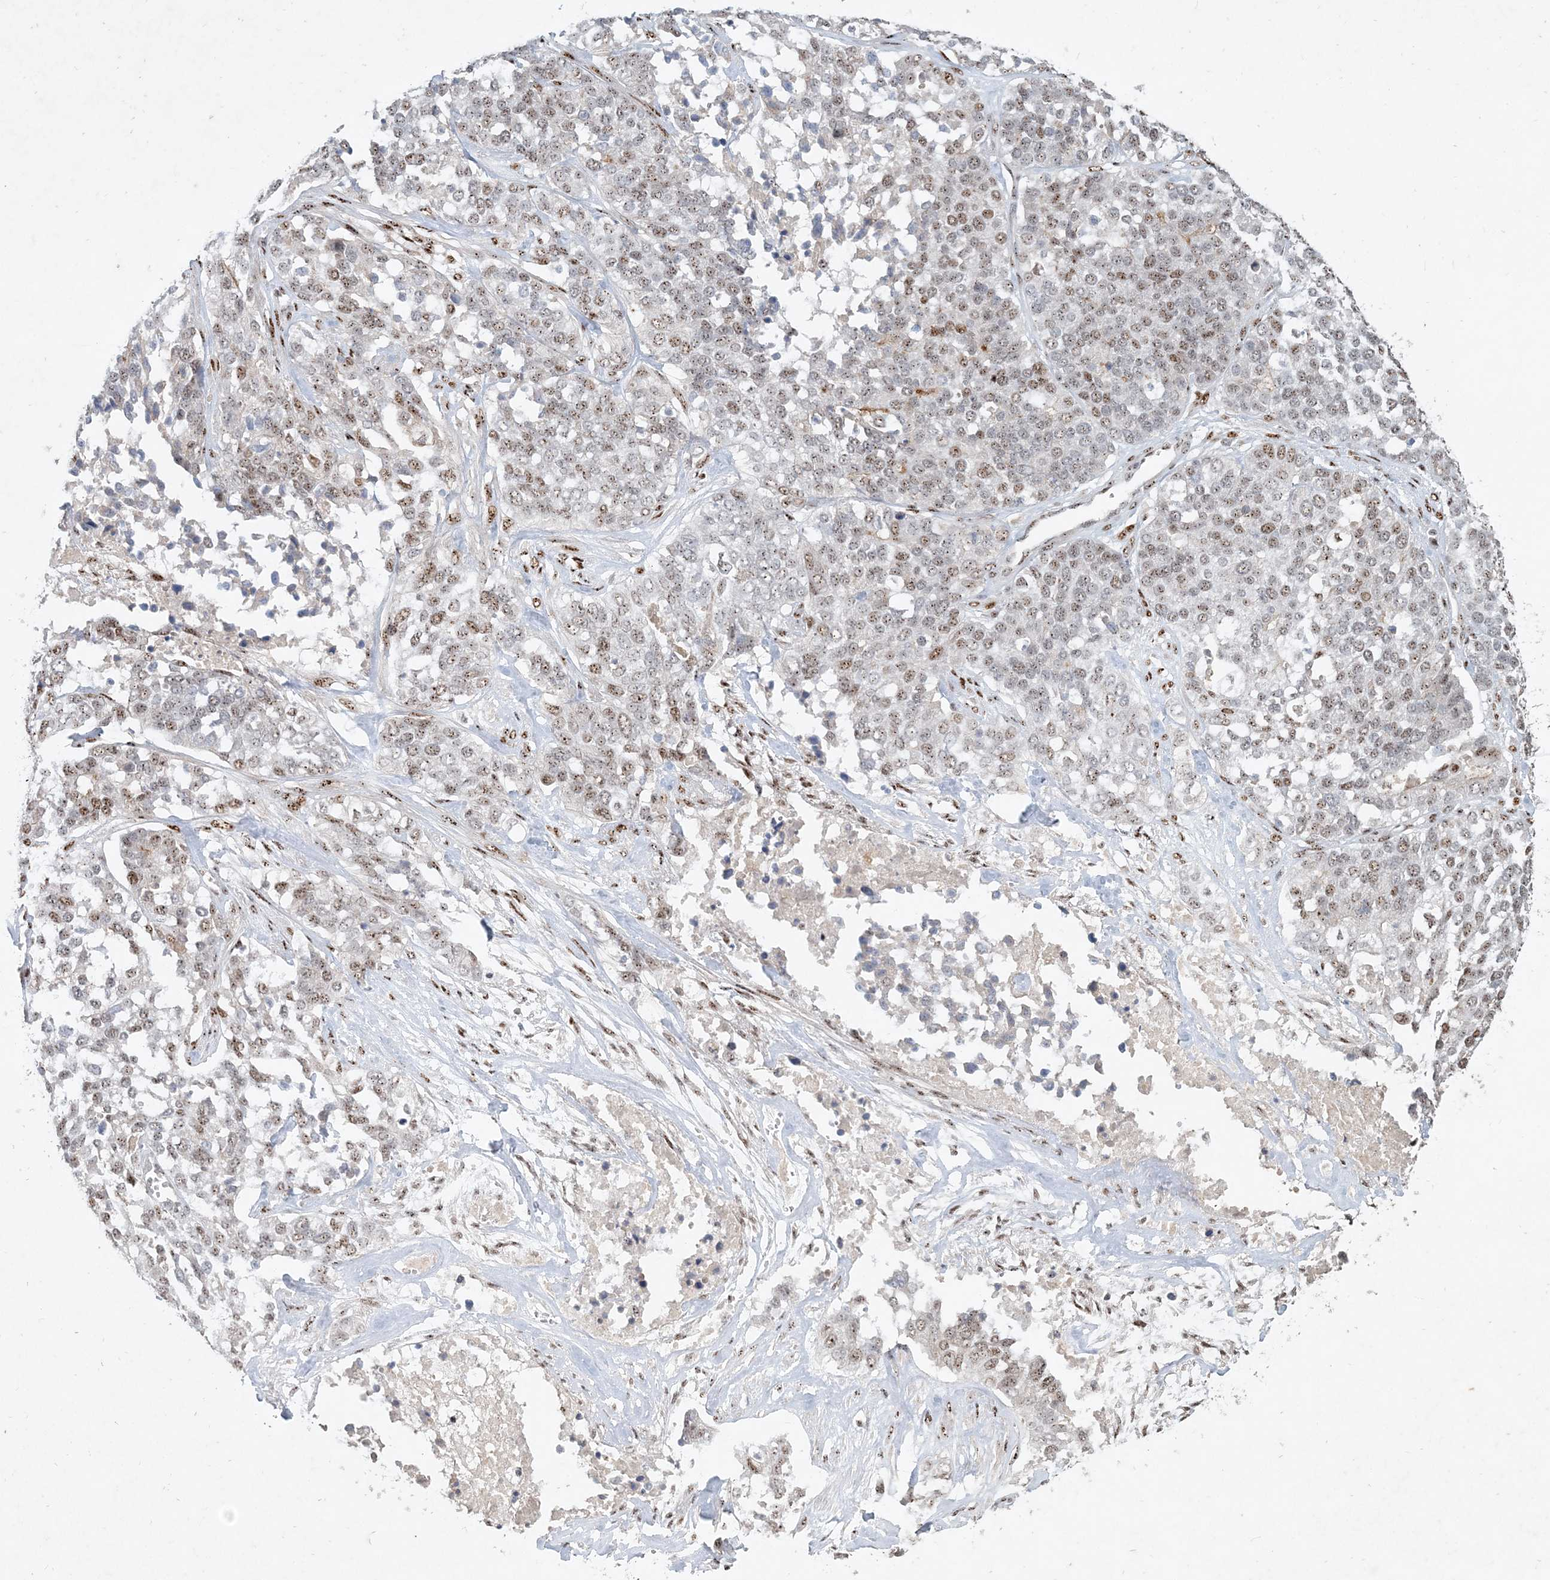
{"staining": {"intensity": "moderate", "quantity": "25%-75%", "location": "nuclear"}, "tissue": "ovarian cancer", "cell_type": "Tumor cells", "image_type": "cancer", "snomed": [{"axis": "morphology", "description": "Cystadenocarcinoma, serous, NOS"}, {"axis": "topography", "description": "Ovary"}], "caption": "The image displays a brown stain indicating the presence of a protein in the nuclear of tumor cells in ovarian cancer (serous cystadenocarcinoma). The staining was performed using DAB (3,3'-diaminobenzidine), with brown indicating positive protein expression. Nuclei are stained blue with hematoxylin.", "gene": "GIN1", "patient": {"sex": "female", "age": 44}}